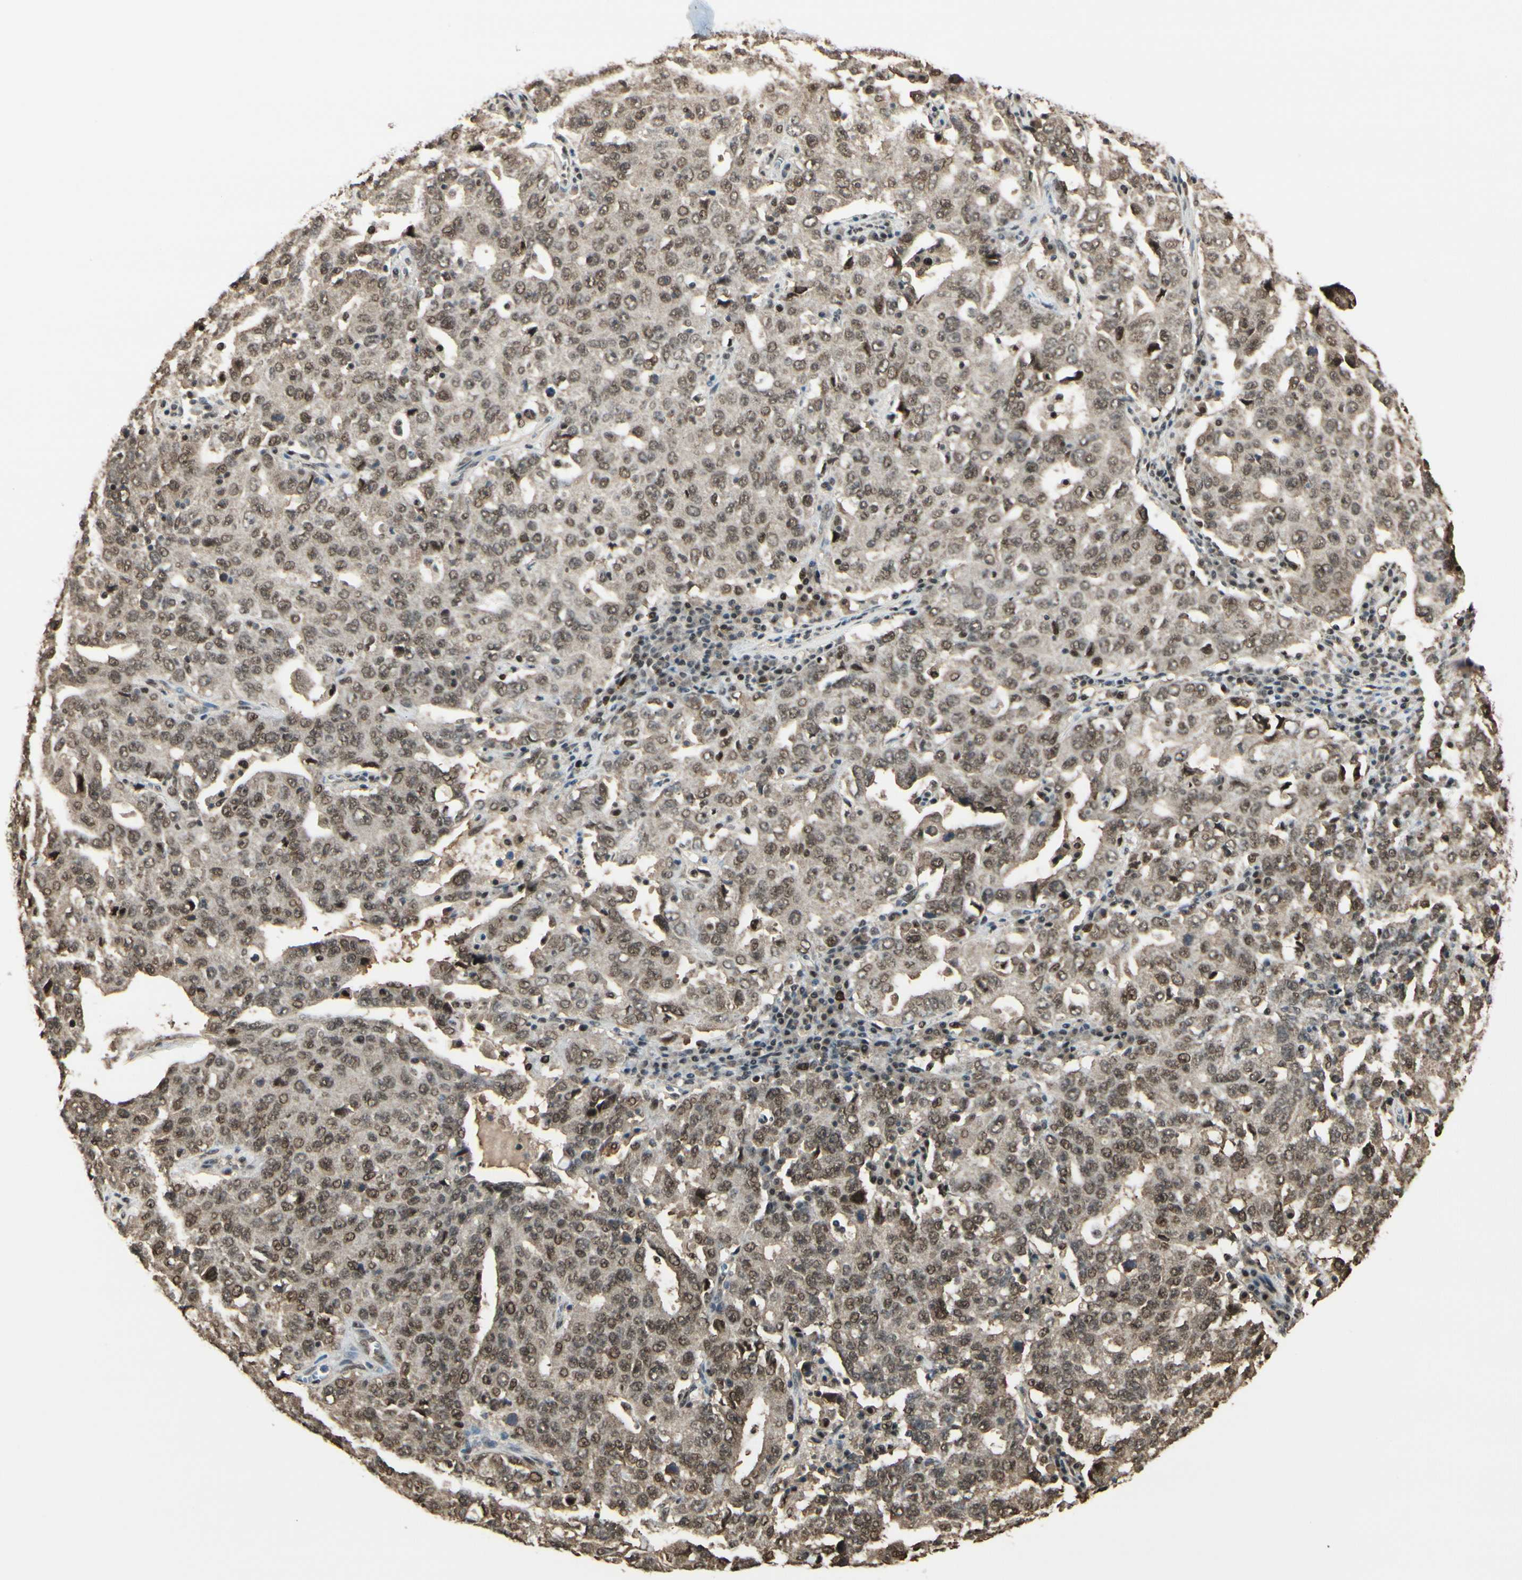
{"staining": {"intensity": "moderate", "quantity": ">75%", "location": "cytoplasmic/membranous,nuclear"}, "tissue": "ovarian cancer", "cell_type": "Tumor cells", "image_type": "cancer", "snomed": [{"axis": "morphology", "description": "Carcinoma, endometroid"}, {"axis": "topography", "description": "Ovary"}], "caption": "The histopathology image reveals immunohistochemical staining of ovarian endometroid carcinoma. There is moderate cytoplasmic/membranous and nuclear positivity is present in approximately >75% of tumor cells. (DAB IHC with brightfield microscopy, high magnification).", "gene": "HSF1", "patient": {"sex": "female", "age": 62}}